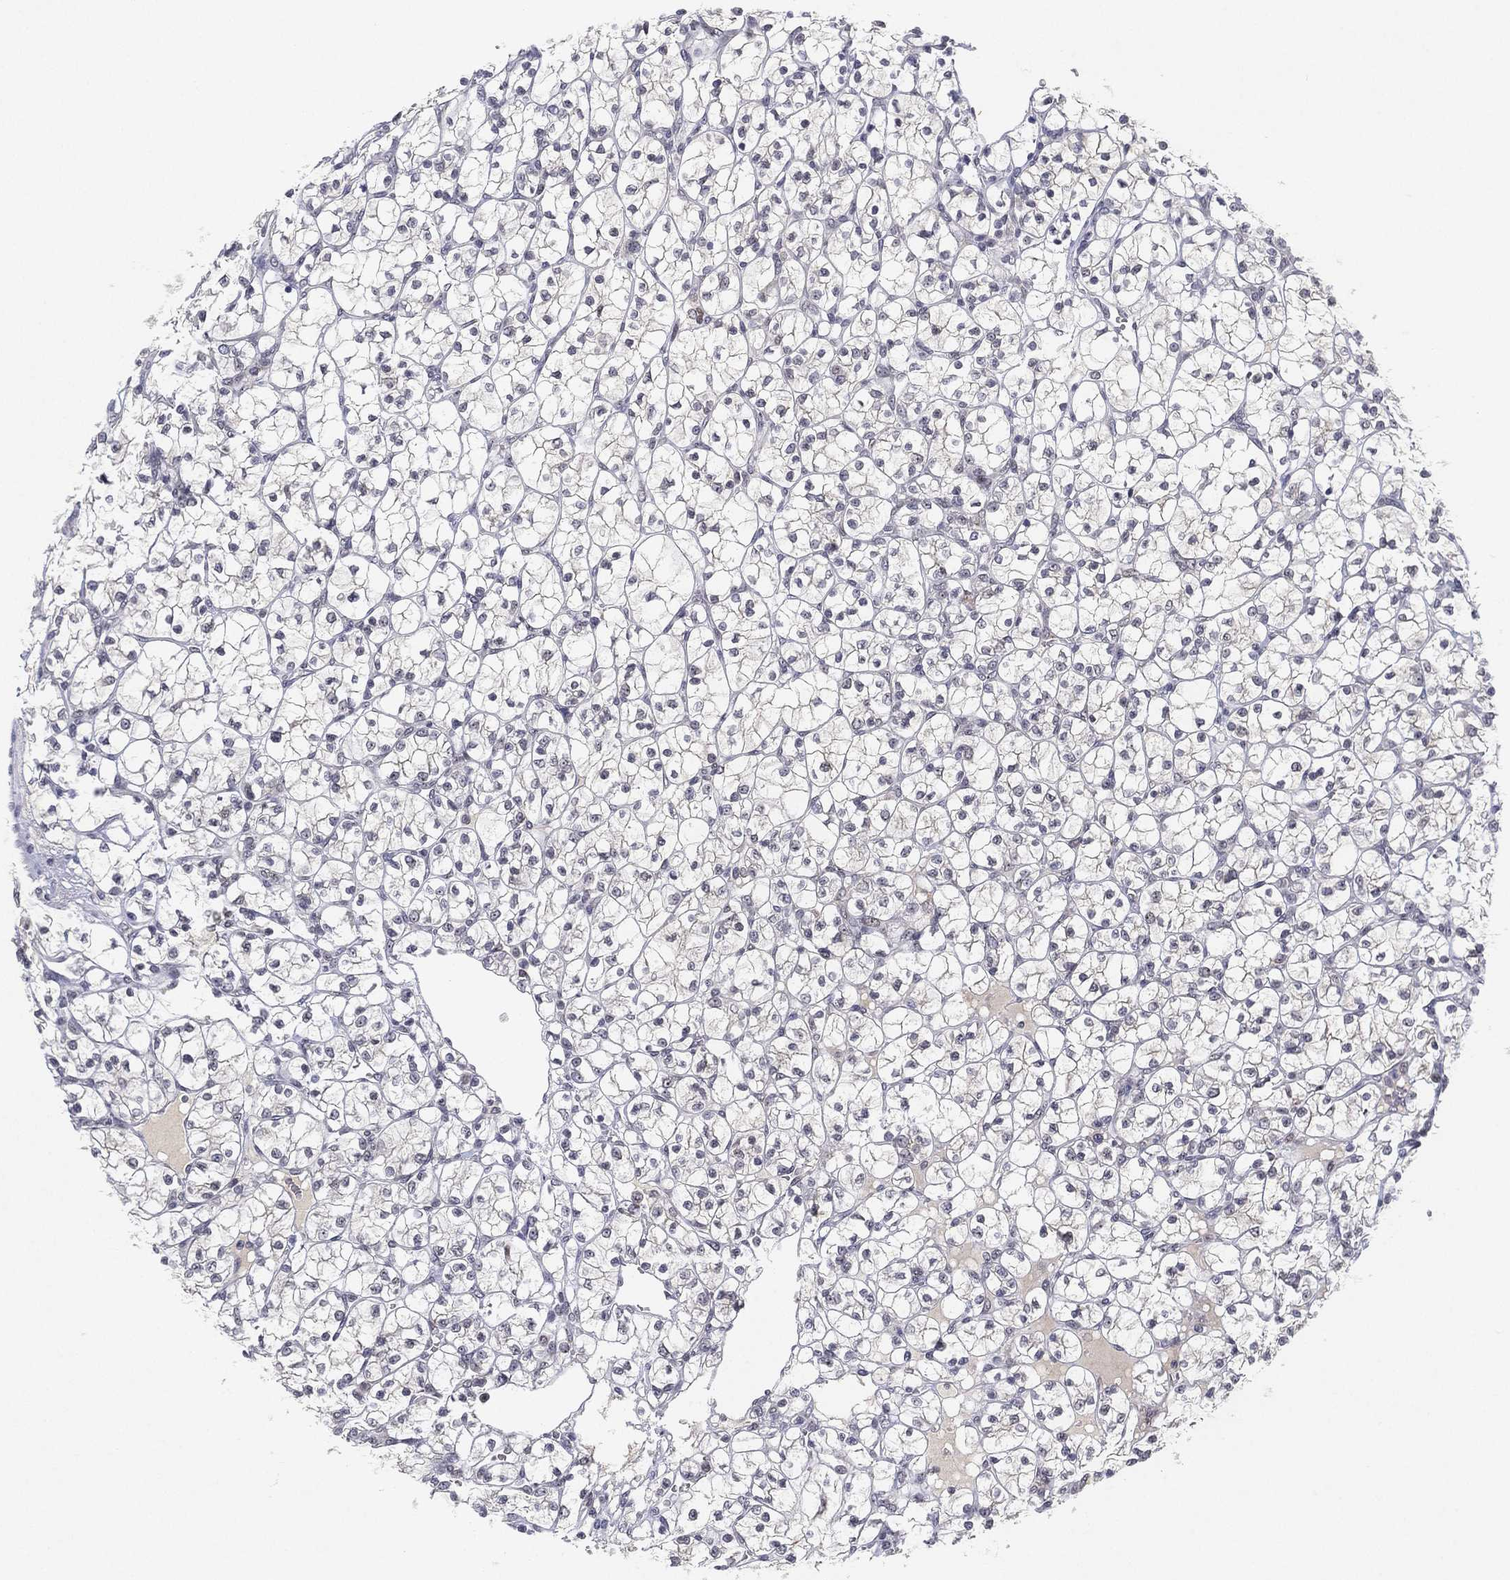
{"staining": {"intensity": "negative", "quantity": "none", "location": "none"}, "tissue": "renal cancer", "cell_type": "Tumor cells", "image_type": "cancer", "snomed": [{"axis": "morphology", "description": "Adenocarcinoma, NOS"}, {"axis": "topography", "description": "Kidney"}], "caption": "High magnification brightfield microscopy of renal adenocarcinoma stained with DAB (brown) and counterstained with hematoxylin (blue): tumor cells show no significant positivity.", "gene": "MS4A8", "patient": {"sex": "female", "age": 89}}